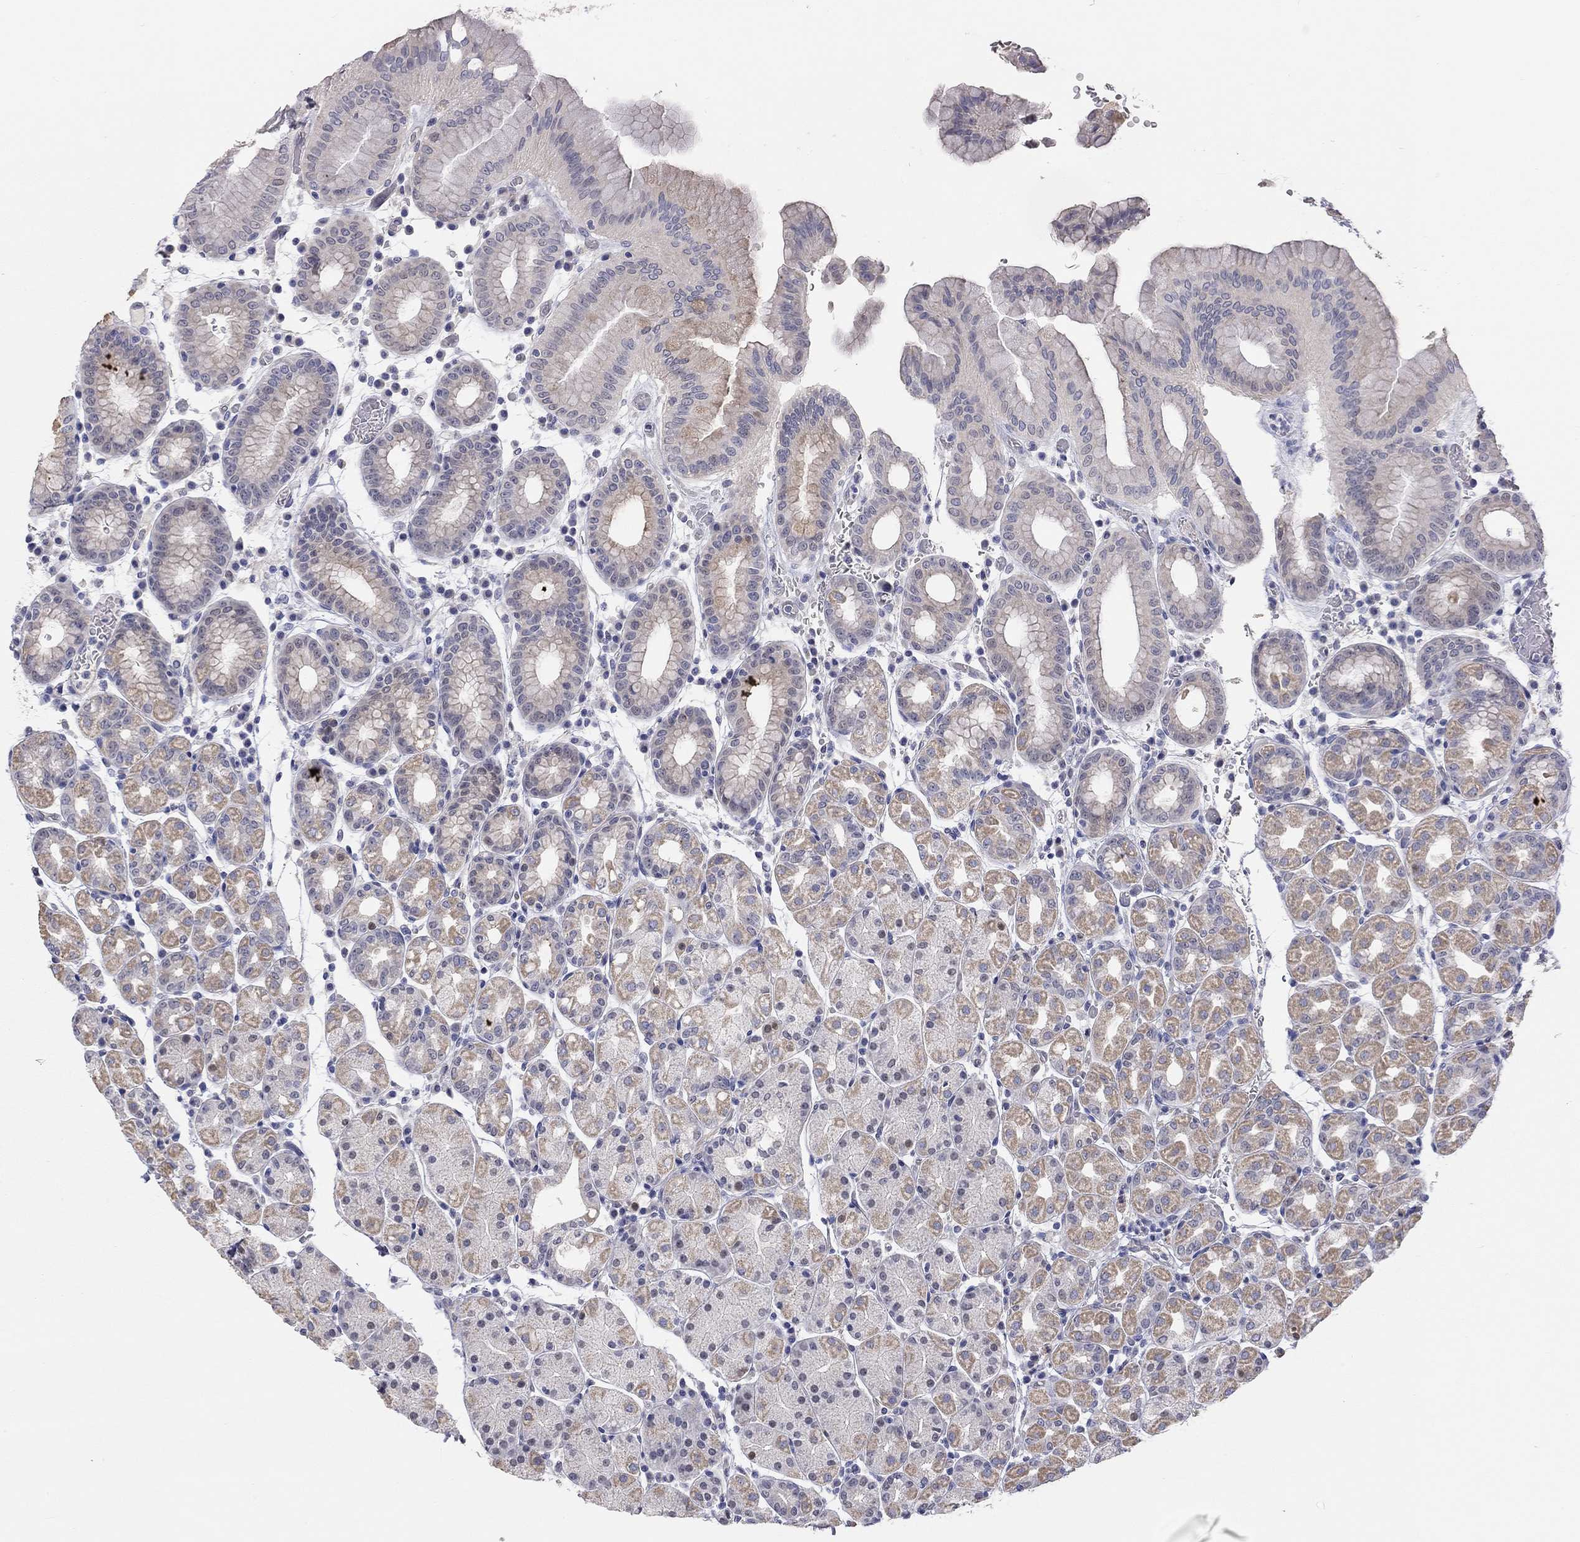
{"staining": {"intensity": "weak", "quantity": "25%-75%", "location": "cytoplasmic/membranous"}, "tissue": "stomach", "cell_type": "Glandular cells", "image_type": "normal", "snomed": [{"axis": "morphology", "description": "Normal tissue, NOS"}, {"axis": "topography", "description": "Stomach"}], "caption": "A brown stain highlights weak cytoplasmic/membranous positivity of a protein in glandular cells of benign human stomach.", "gene": "PAPSS2", "patient": {"sex": "male", "age": 54}}